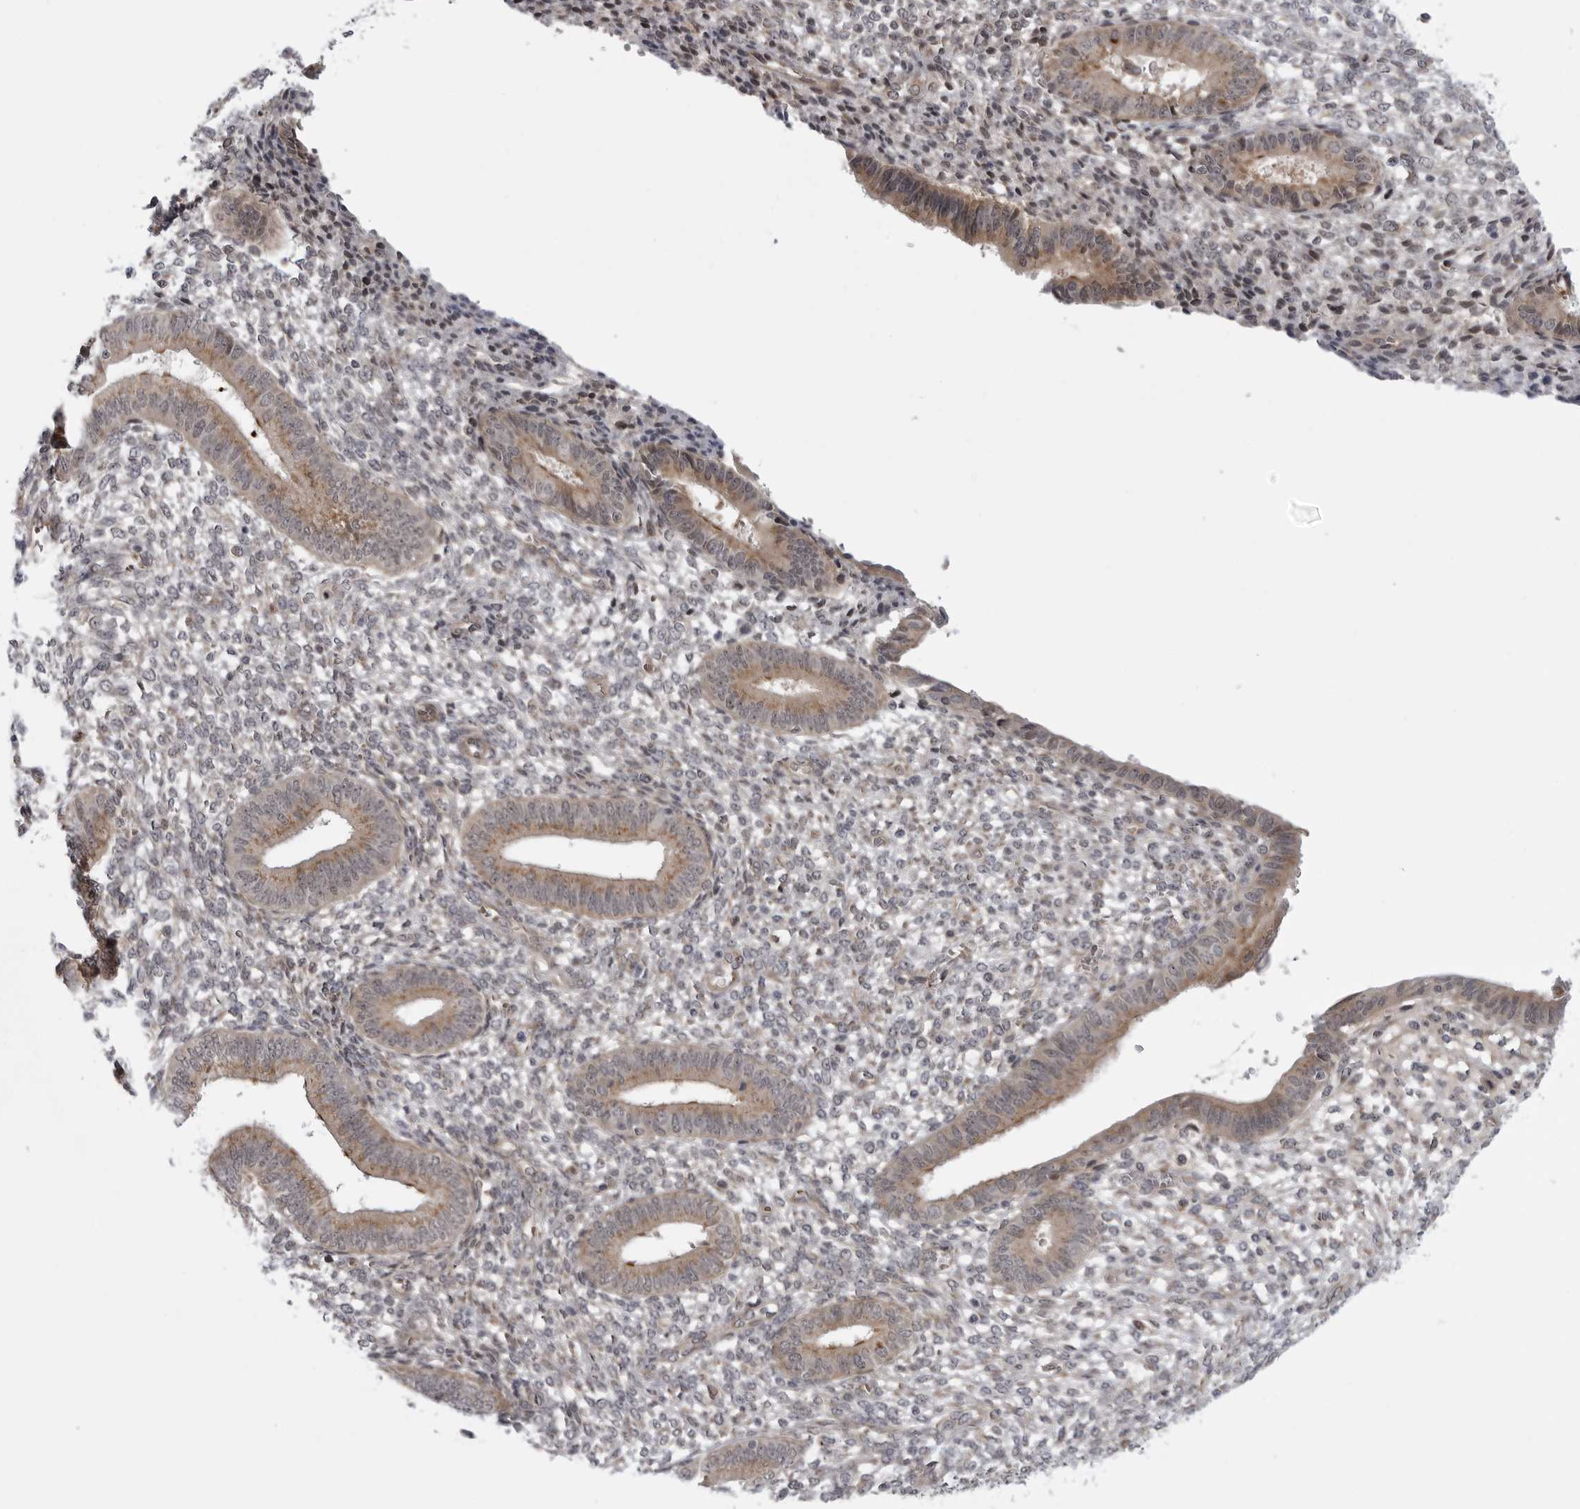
{"staining": {"intensity": "weak", "quantity": "25%-75%", "location": "nuclear"}, "tissue": "endometrium", "cell_type": "Cells in endometrial stroma", "image_type": "normal", "snomed": [{"axis": "morphology", "description": "Normal tissue, NOS"}, {"axis": "topography", "description": "Endometrium"}], "caption": "Endometrium stained for a protein (brown) shows weak nuclear positive positivity in about 25%-75% of cells in endometrial stroma.", "gene": "LRRC45", "patient": {"sex": "female", "age": 46}}